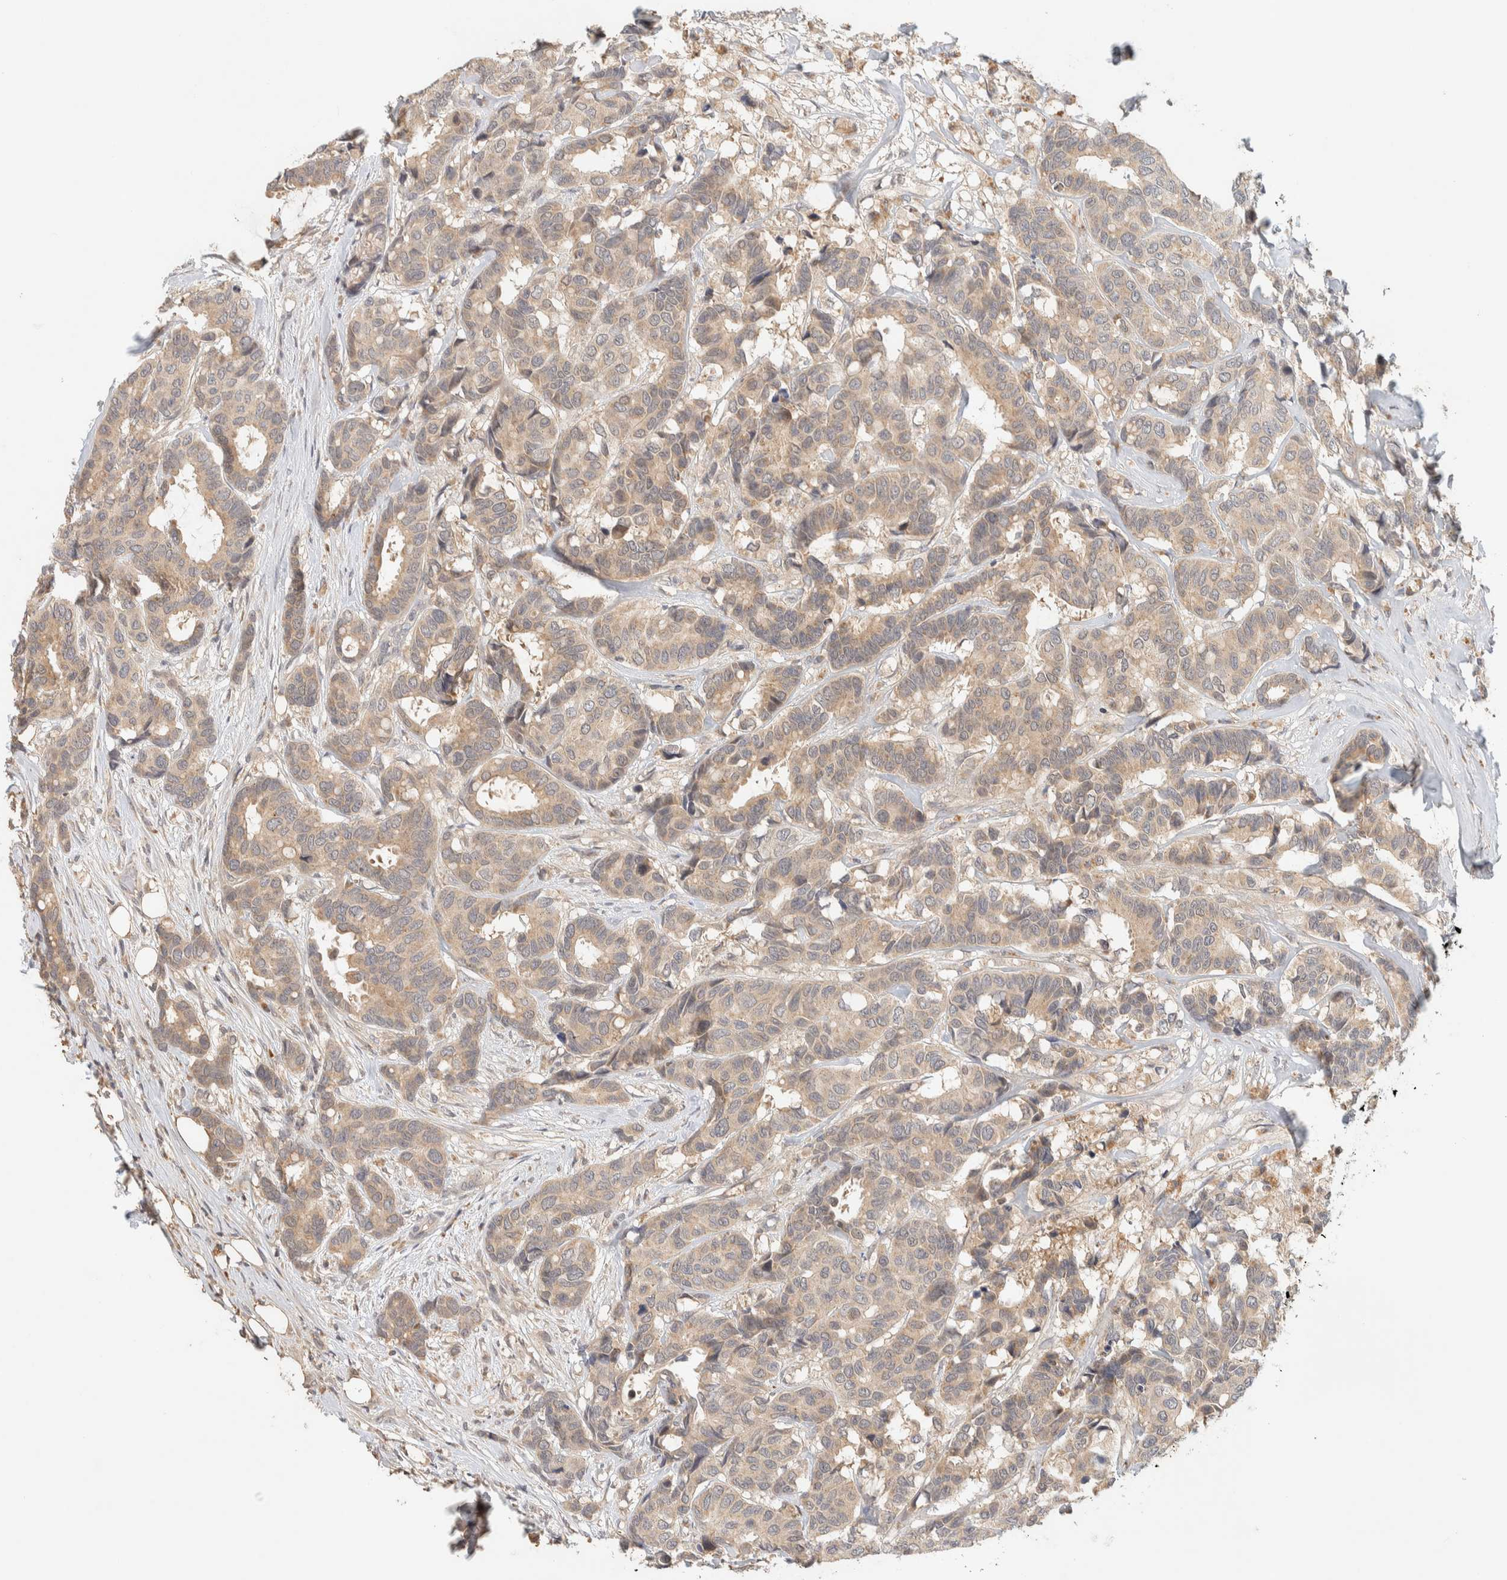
{"staining": {"intensity": "weak", "quantity": "25%-75%", "location": "cytoplasmic/membranous"}, "tissue": "breast cancer", "cell_type": "Tumor cells", "image_type": "cancer", "snomed": [{"axis": "morphology", "description": "Duct carcinoma"}, {"axis": "topography", "description": "Breast"}], "caption": "Brown immunohistochemical staining in human breast cancer reveals weak cytoplasmic/membranous staining in approximately 25%-75% of tumor cells.", "gene": "ITPA", "patient": {"sex": "female", "age": 87}}